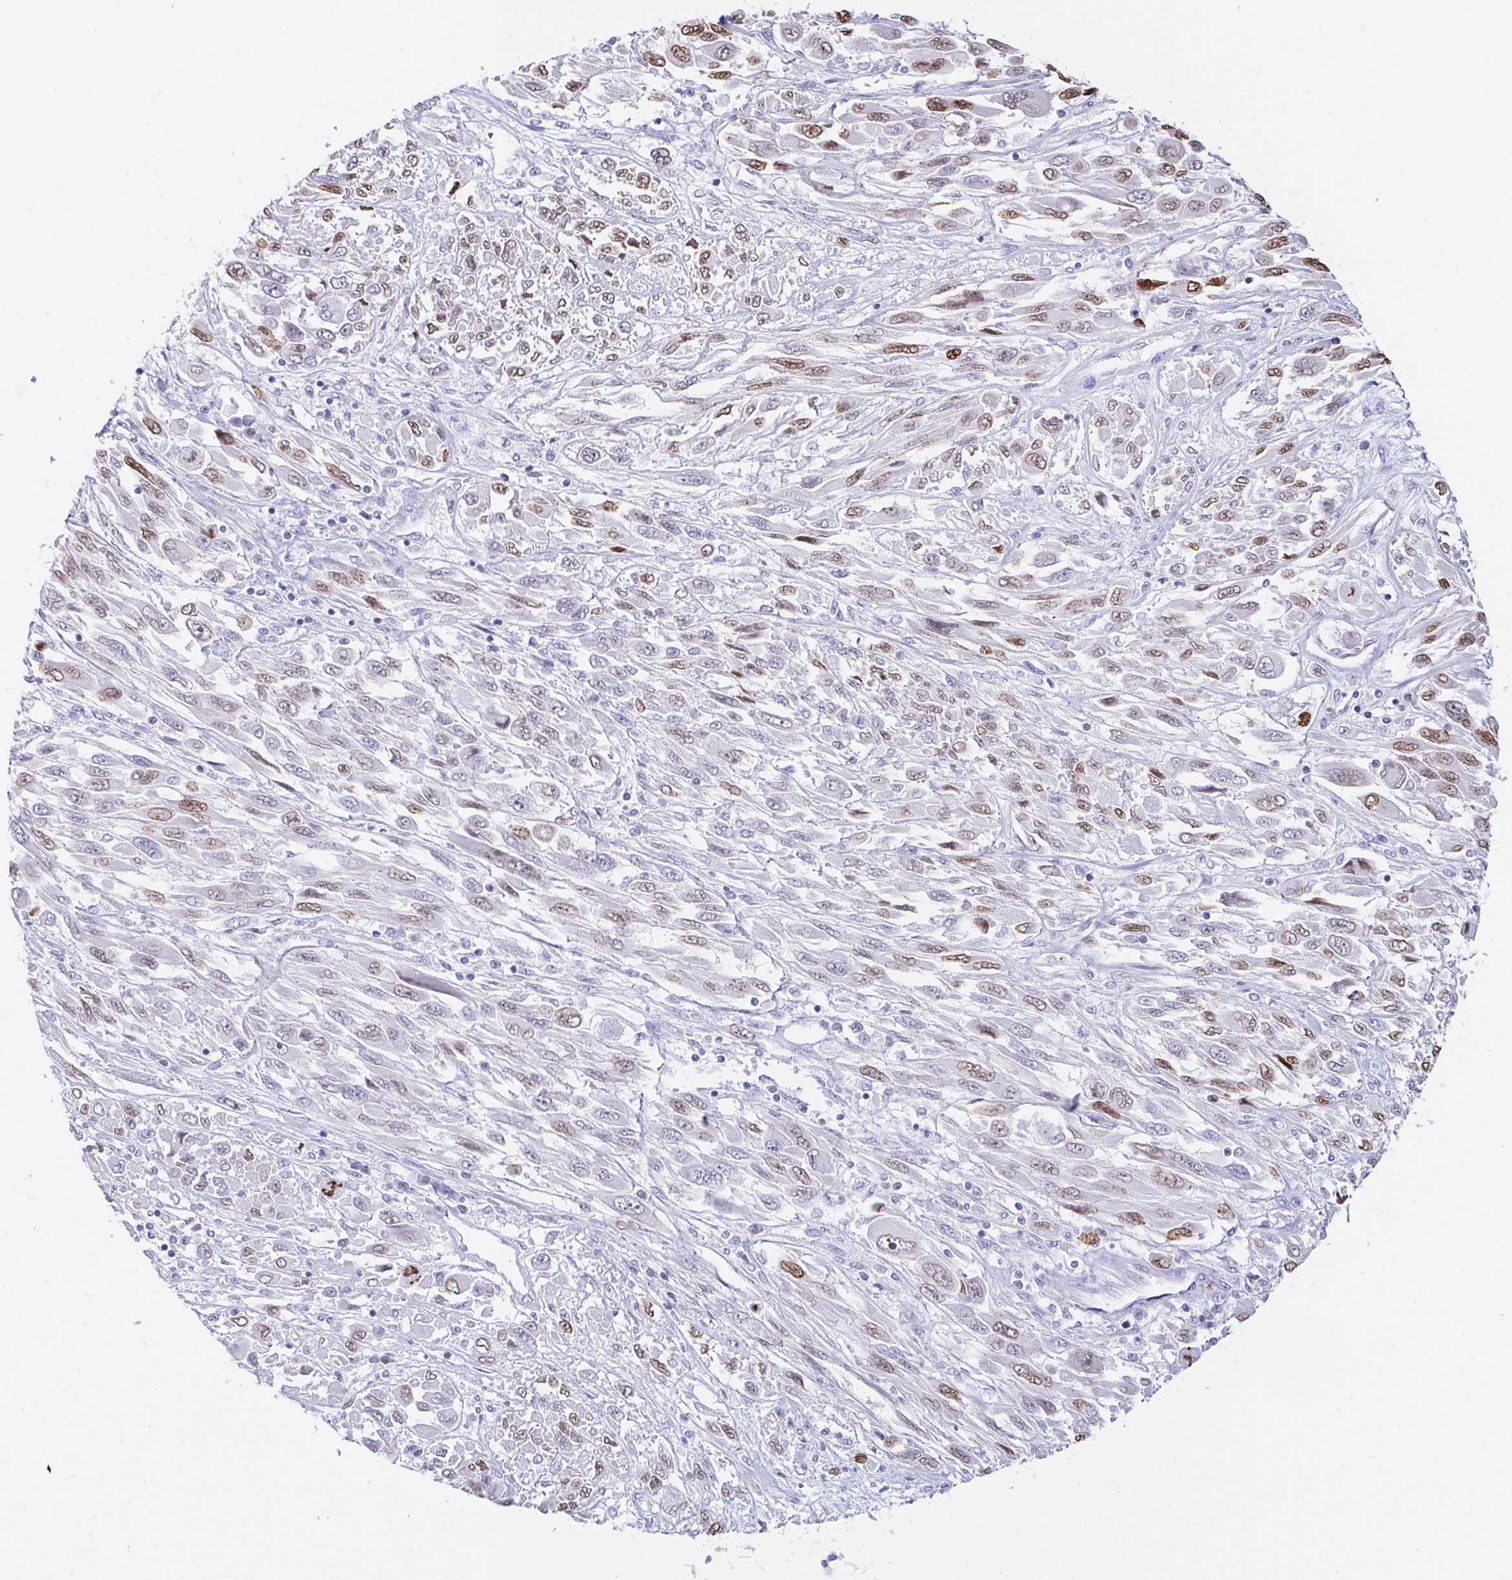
{"staining": {"intensity": "moderate", "quantity": ">75%", "location": "nuclear"}, "tissue": "melanoma", "cell_type": "Tumor cells", "image_type": "cancer", "snomed": [{"axis": "morphology", "description": "Malignant melanoma, NOS"}, {"axis": "topography", "description": "Skin"}], "caption": "This photomicrograph demonstrates immunohistochemistry (IHC) staining of melanoma, with medium moderate nuclear staining in approximately >75% of tumor cells.", "gene": "CAPSL", "patient": {"sex": "female", "age": 91}}